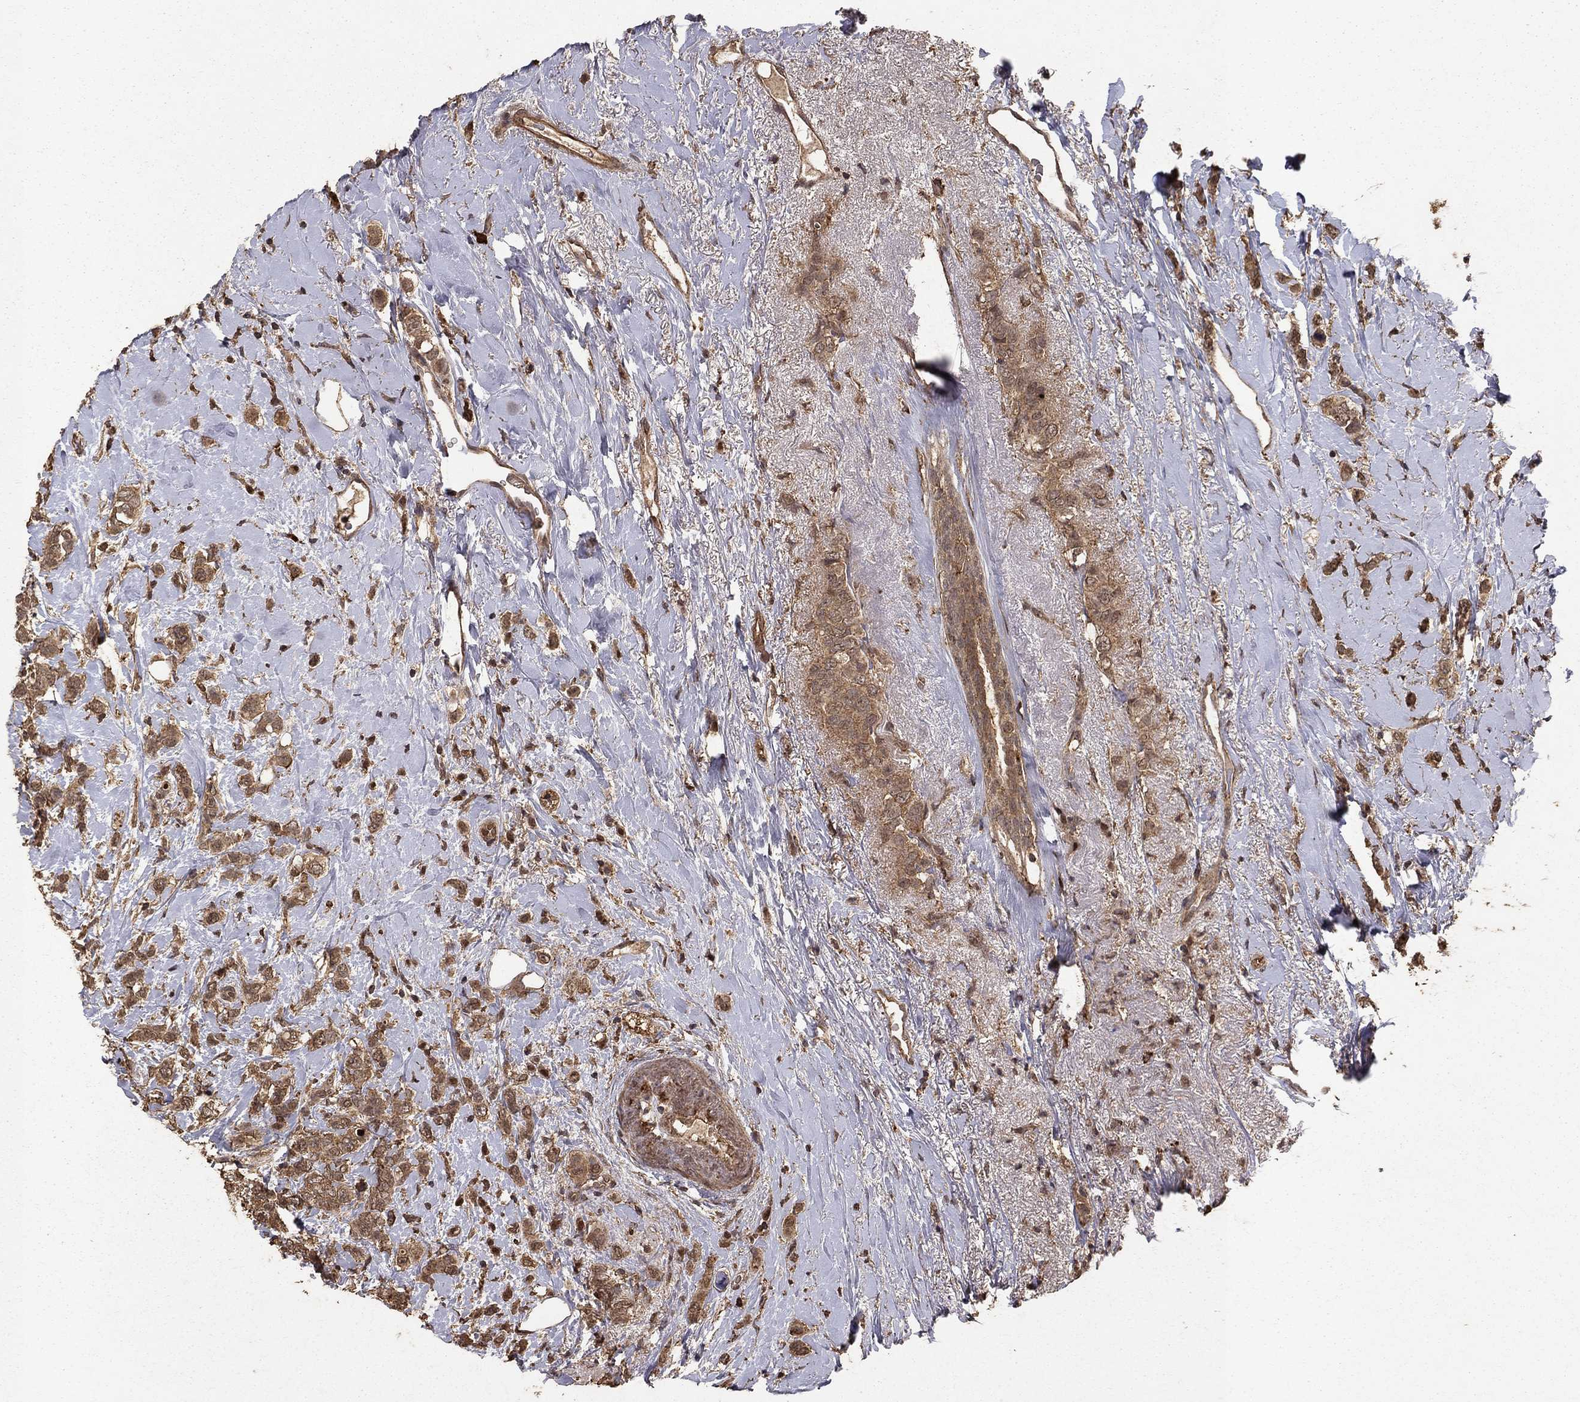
{"staining": {"intensity": "moderate", "quantity": ">75%", "location": "cytoplasmic/membranous"}, "tissue": "breast cancer", "cell_type": "Tumor cells", "image_type": "cancer", "snomed": [{"axis": "morphology", "description": "Lobular carcinoma"}, {"axis": "topography", "description": "Breast"}], "caption": "Lobular carcinoma (breast) stained with a protein marker exhibits moderate staining in tumor cells.", "gene": "PRDM1", "patient": {"sex": "female", "age": 66}}